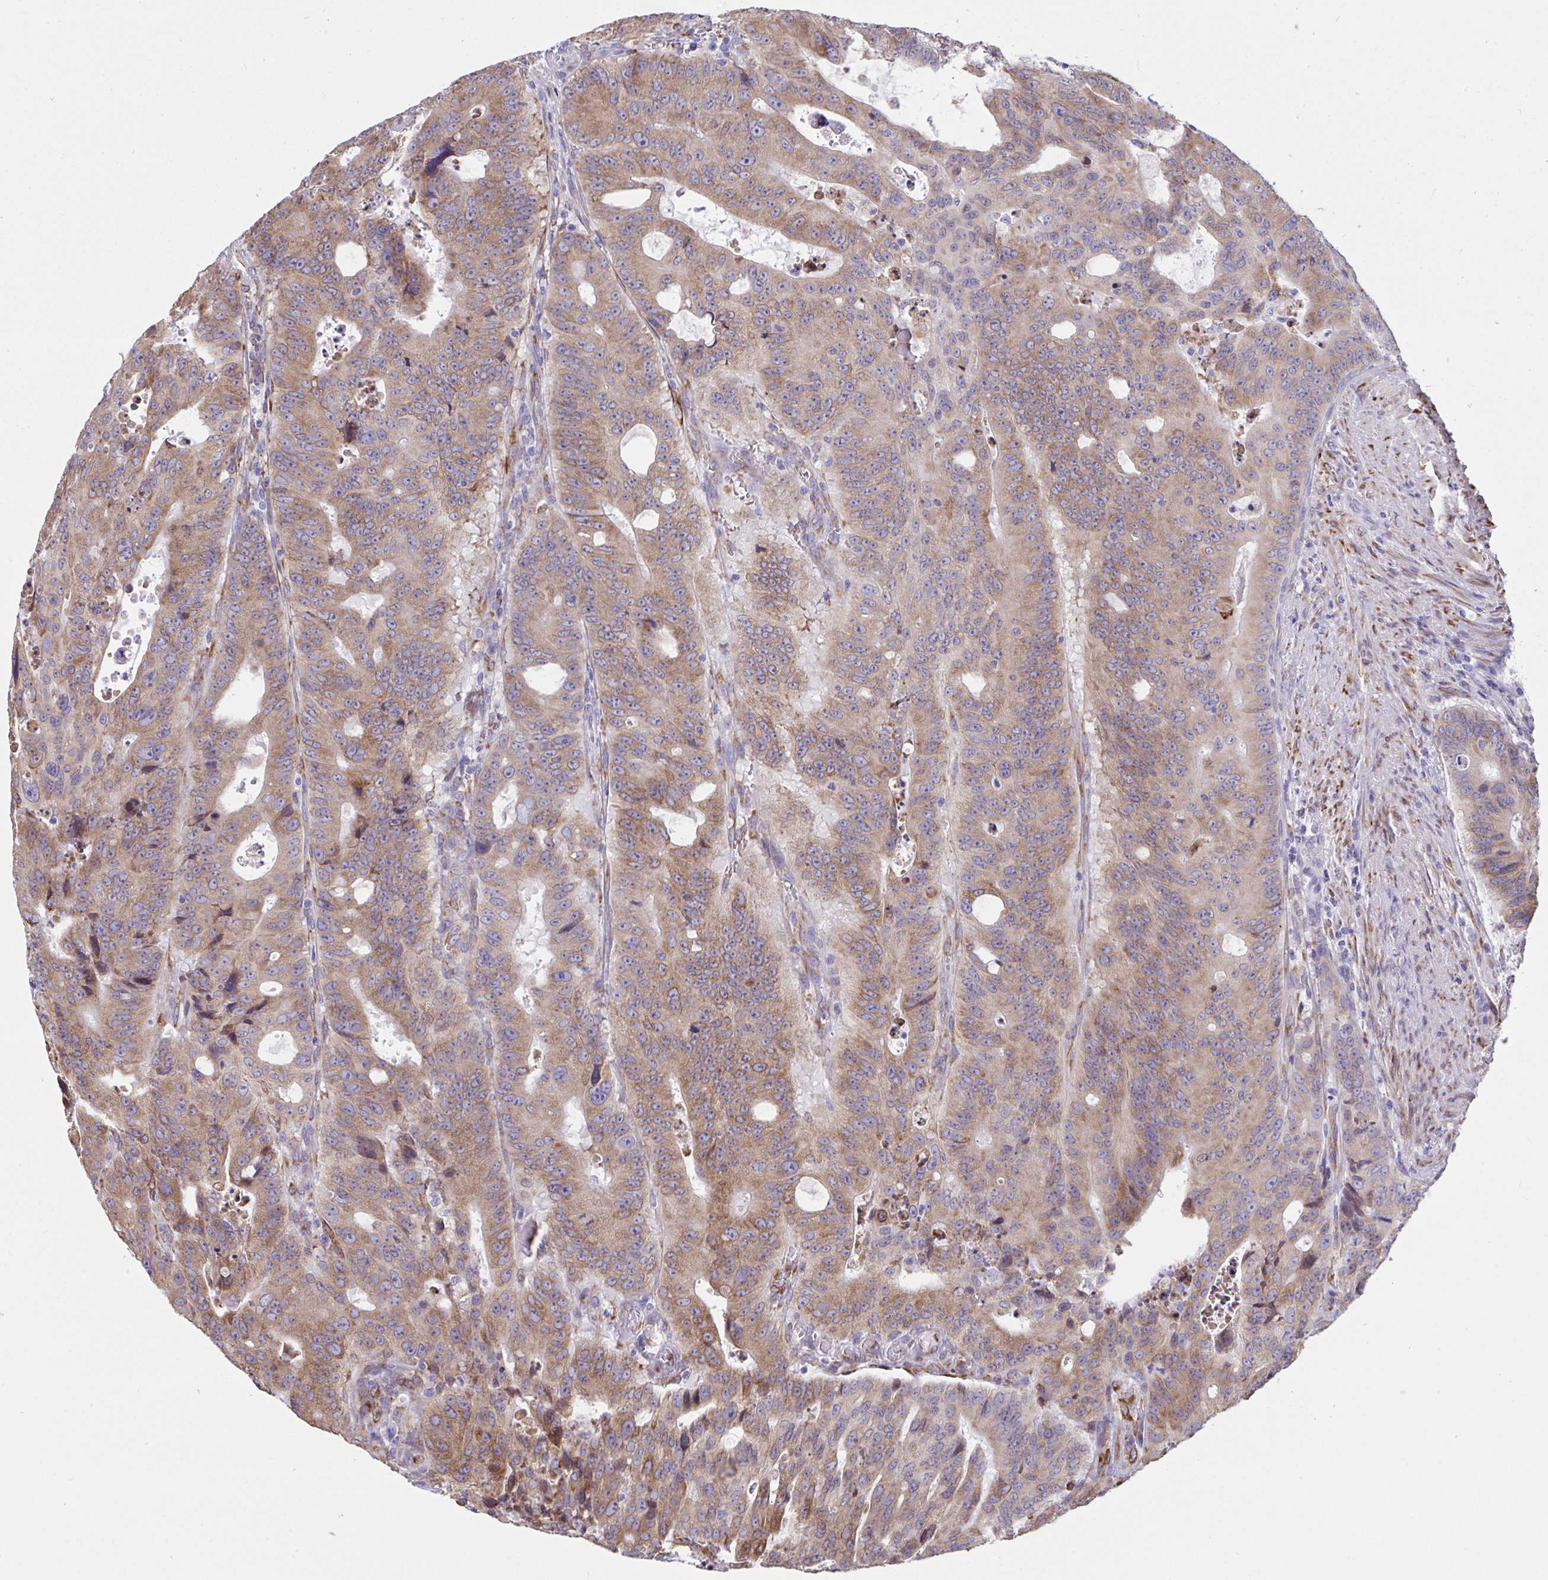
{"staining": {"intensity": "moderate", "quantity": ">75%", "location": "cytoplasmic/membranous"}, "tissue": "colorectal cancer", "cell_type": "Tumor cells", "image_type": "cancer", "snomed": [{"axis": "morphology", "description": "Adenocarcinoma, NOS"}, {"axis": "topography", "description": "Colon"}], "caption": "The image displays immunohistochemical staining of adenocarcinoma (colorectal). There is moderate cytoplasmic/membranous positivity is appreciated in about >75% of tumor cells.", "gene": "ASPH", "patient": {"sex": "male", "age": 62}}